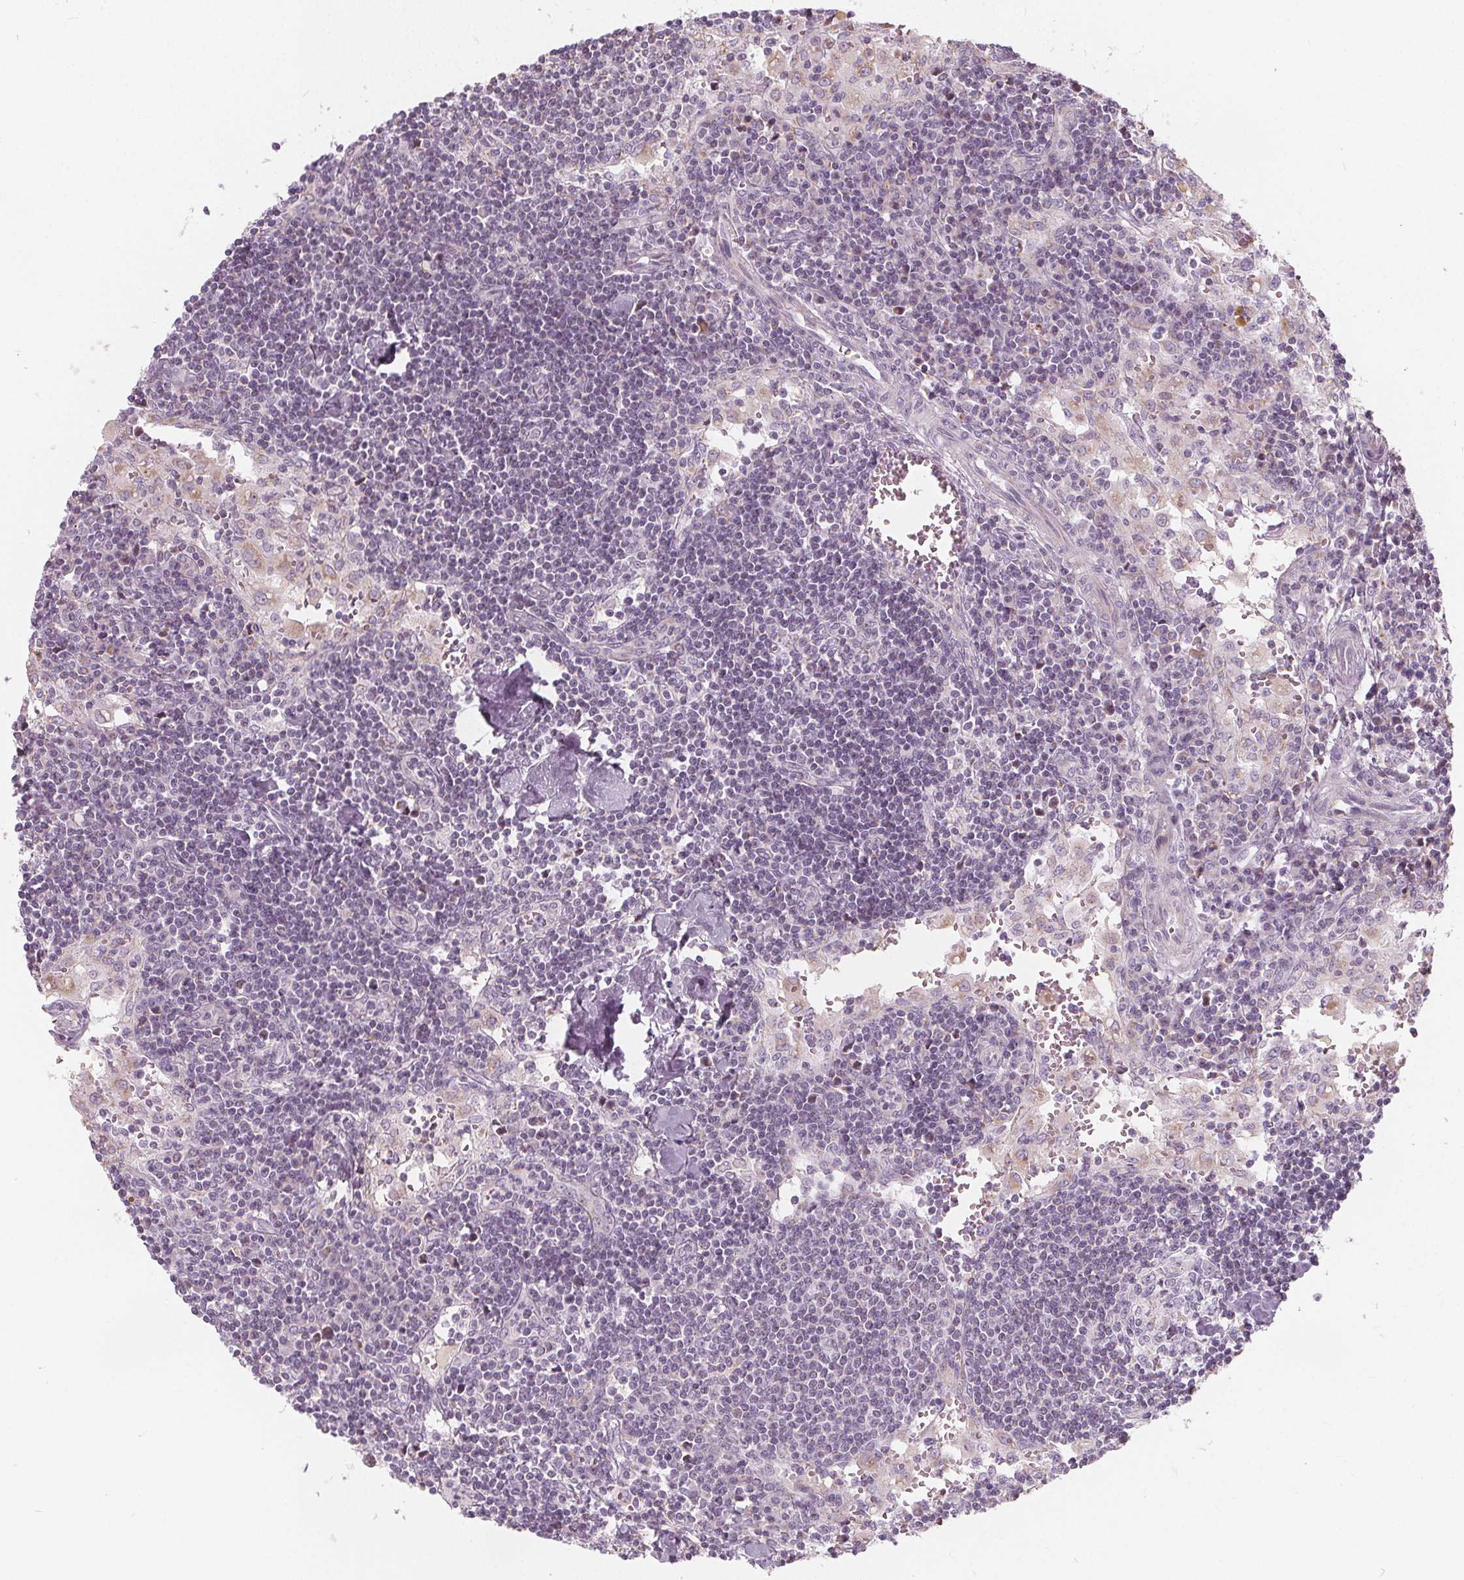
{"staining": {"intensity": "negative", "quantity": "none", "location": "none"}, "tissue": "lymph node", "cell_type": "Germinal center cells", "image_type": "normal", "snomed": [{"axis": "morphology", "description": "Normal tissue, NOS"}, {"axis": "topography", "description": "Lymph node"}], "caption": "Germinal center cells show no significant protein positivity in normal lymph node. (DAB (3,3'-diaminobenzidine) immunohistochemistry, high magnification).", "gene": "NUP210L", "patient": {"sex": "male", "age": 55}}